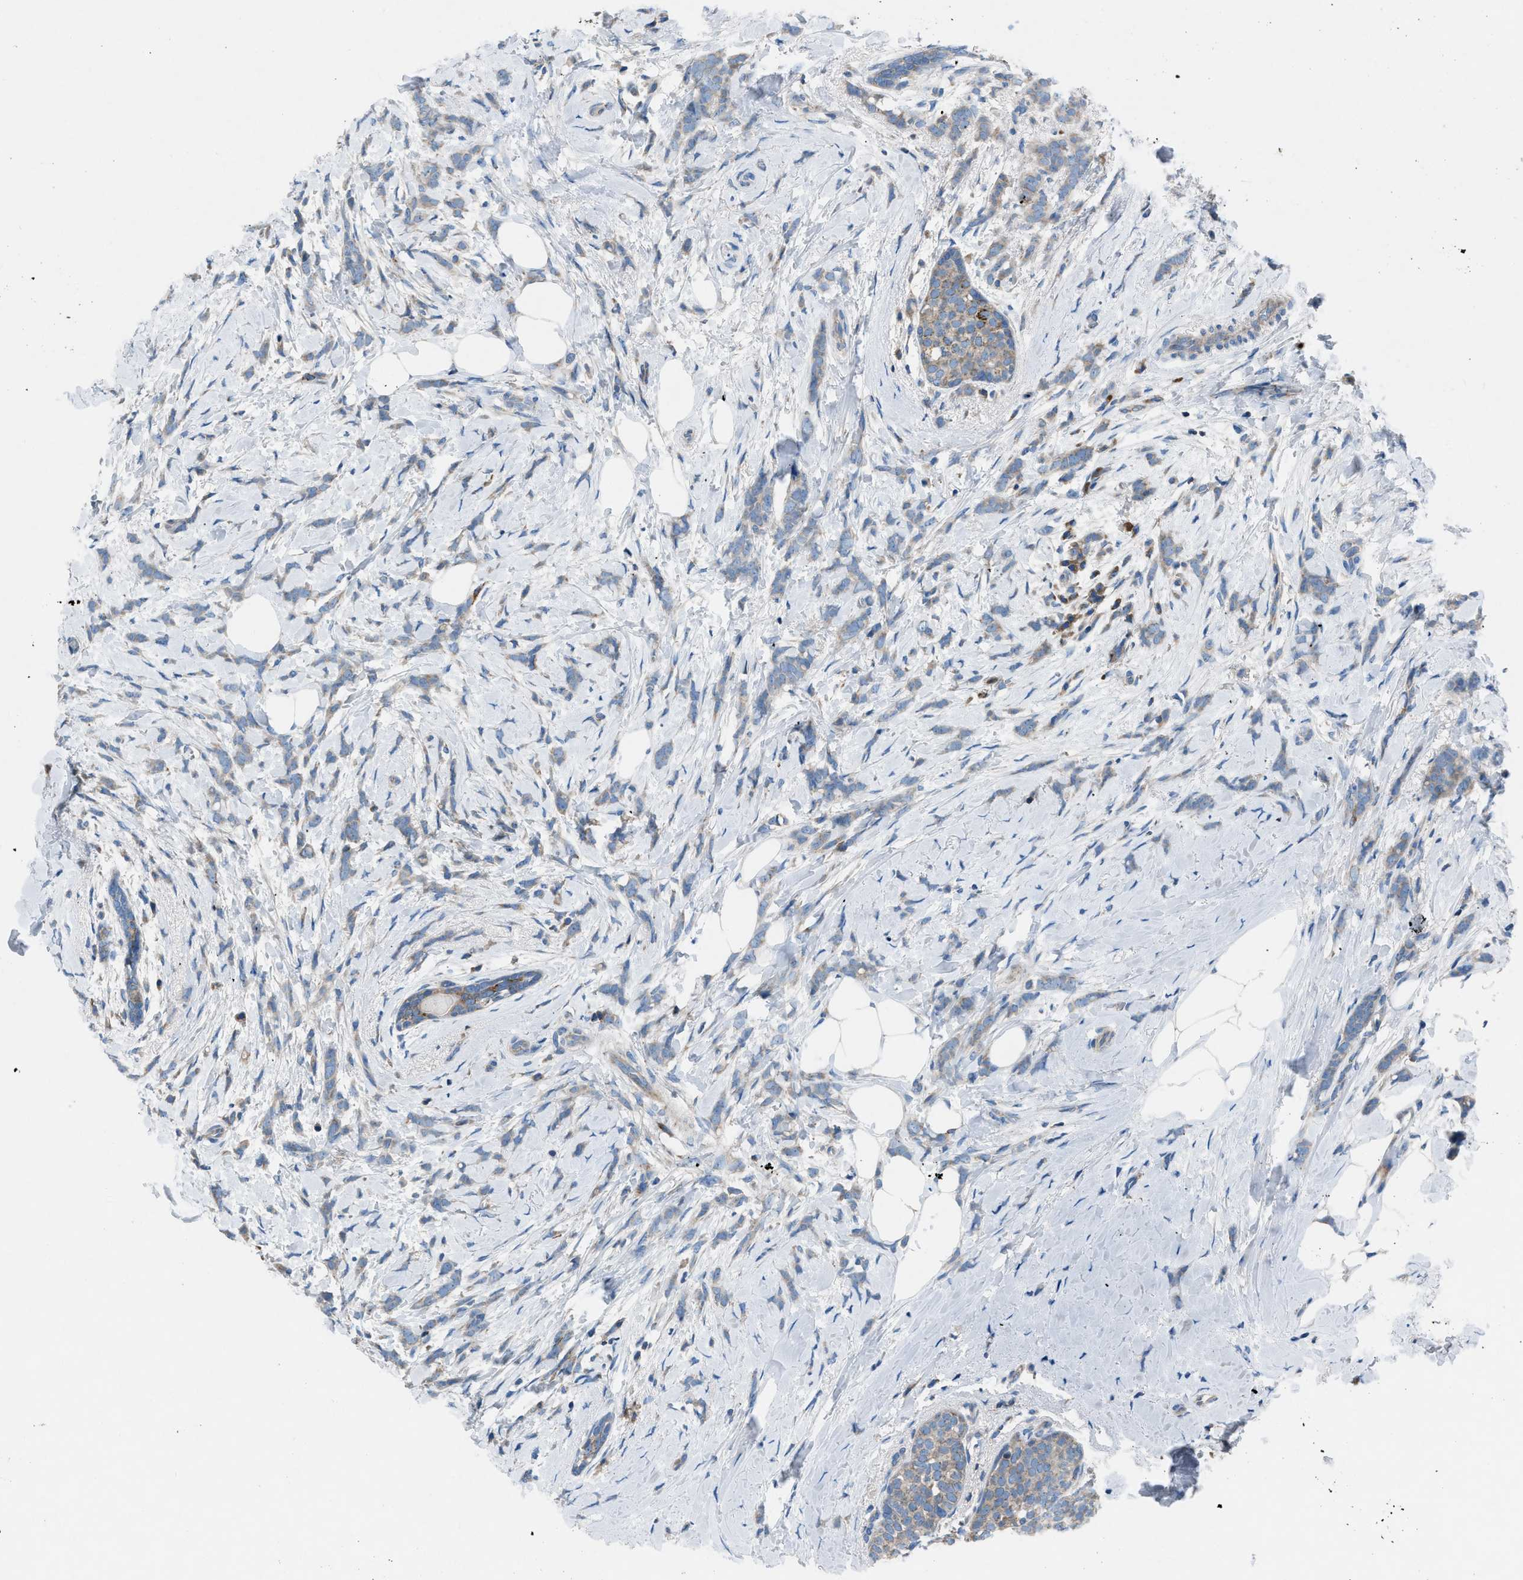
{"staining": {"intensity": "weak", "quantity": "25%-75%", "location": "cytoplasmic/membranous"}, "tissue": "breast cancer", "cell_type": "Tumor cells", "image_type": "cancer", "snomed": [{"axis": "morphology", "description": "Lobular carcinoma, in situ"}, {"axis": "morphology", "description": "Lobular carcinoma"}, {"axis": "topography", "description": "Breast"}], "caption": "Brown immunohistochemical staining in breast lobular carcinoma in situ demonstrates weak cytoplasmic/membranous staining in about 25%-75% of tumor cells.", "gene": "GRK6", "patient": {"sex": "female", "age": 41}}